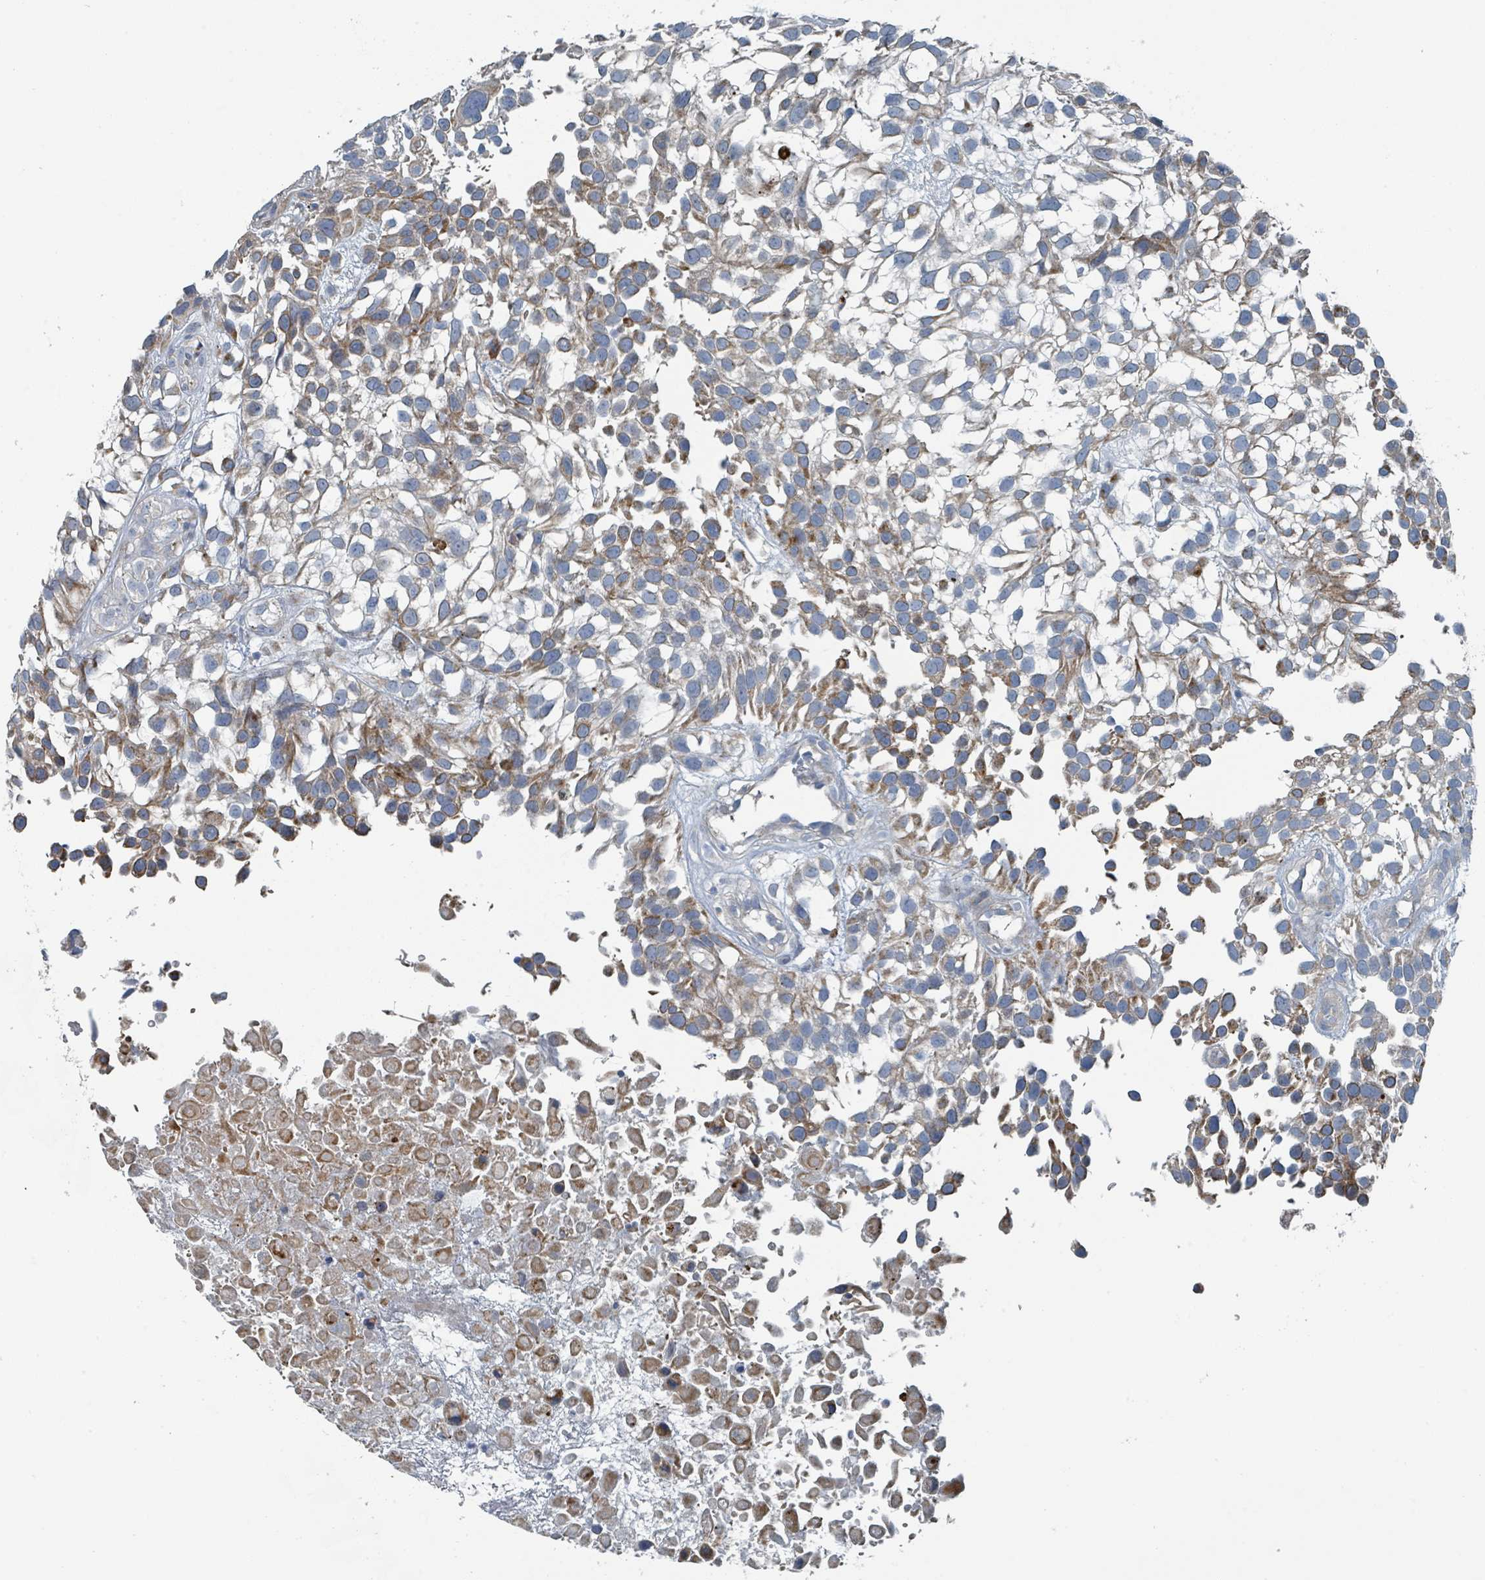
{"staining": {"intensity": "moderate", "quantity": "25%-75%", "location": "cytoplasmic/membranous"}, "tissue": "urothelial cancer", "cell_type": "Tumor cells", "image_type": "cancer", "snomed": [{"axis": "morphology", "description": "Urothelial carcinoma, High grade"}, {"axis": "topography", "description": "Urinary bladder"}], "caption": "A micrograph showing moderate cytoplasmic/membranous staining in about 25%-75% of tumor cells in high-grade urothelial carcinoma, as visualized by brown immunohistochemical staining.", "gene": "DIPK2A", "patient": {"sex": "male", "age": 56}}